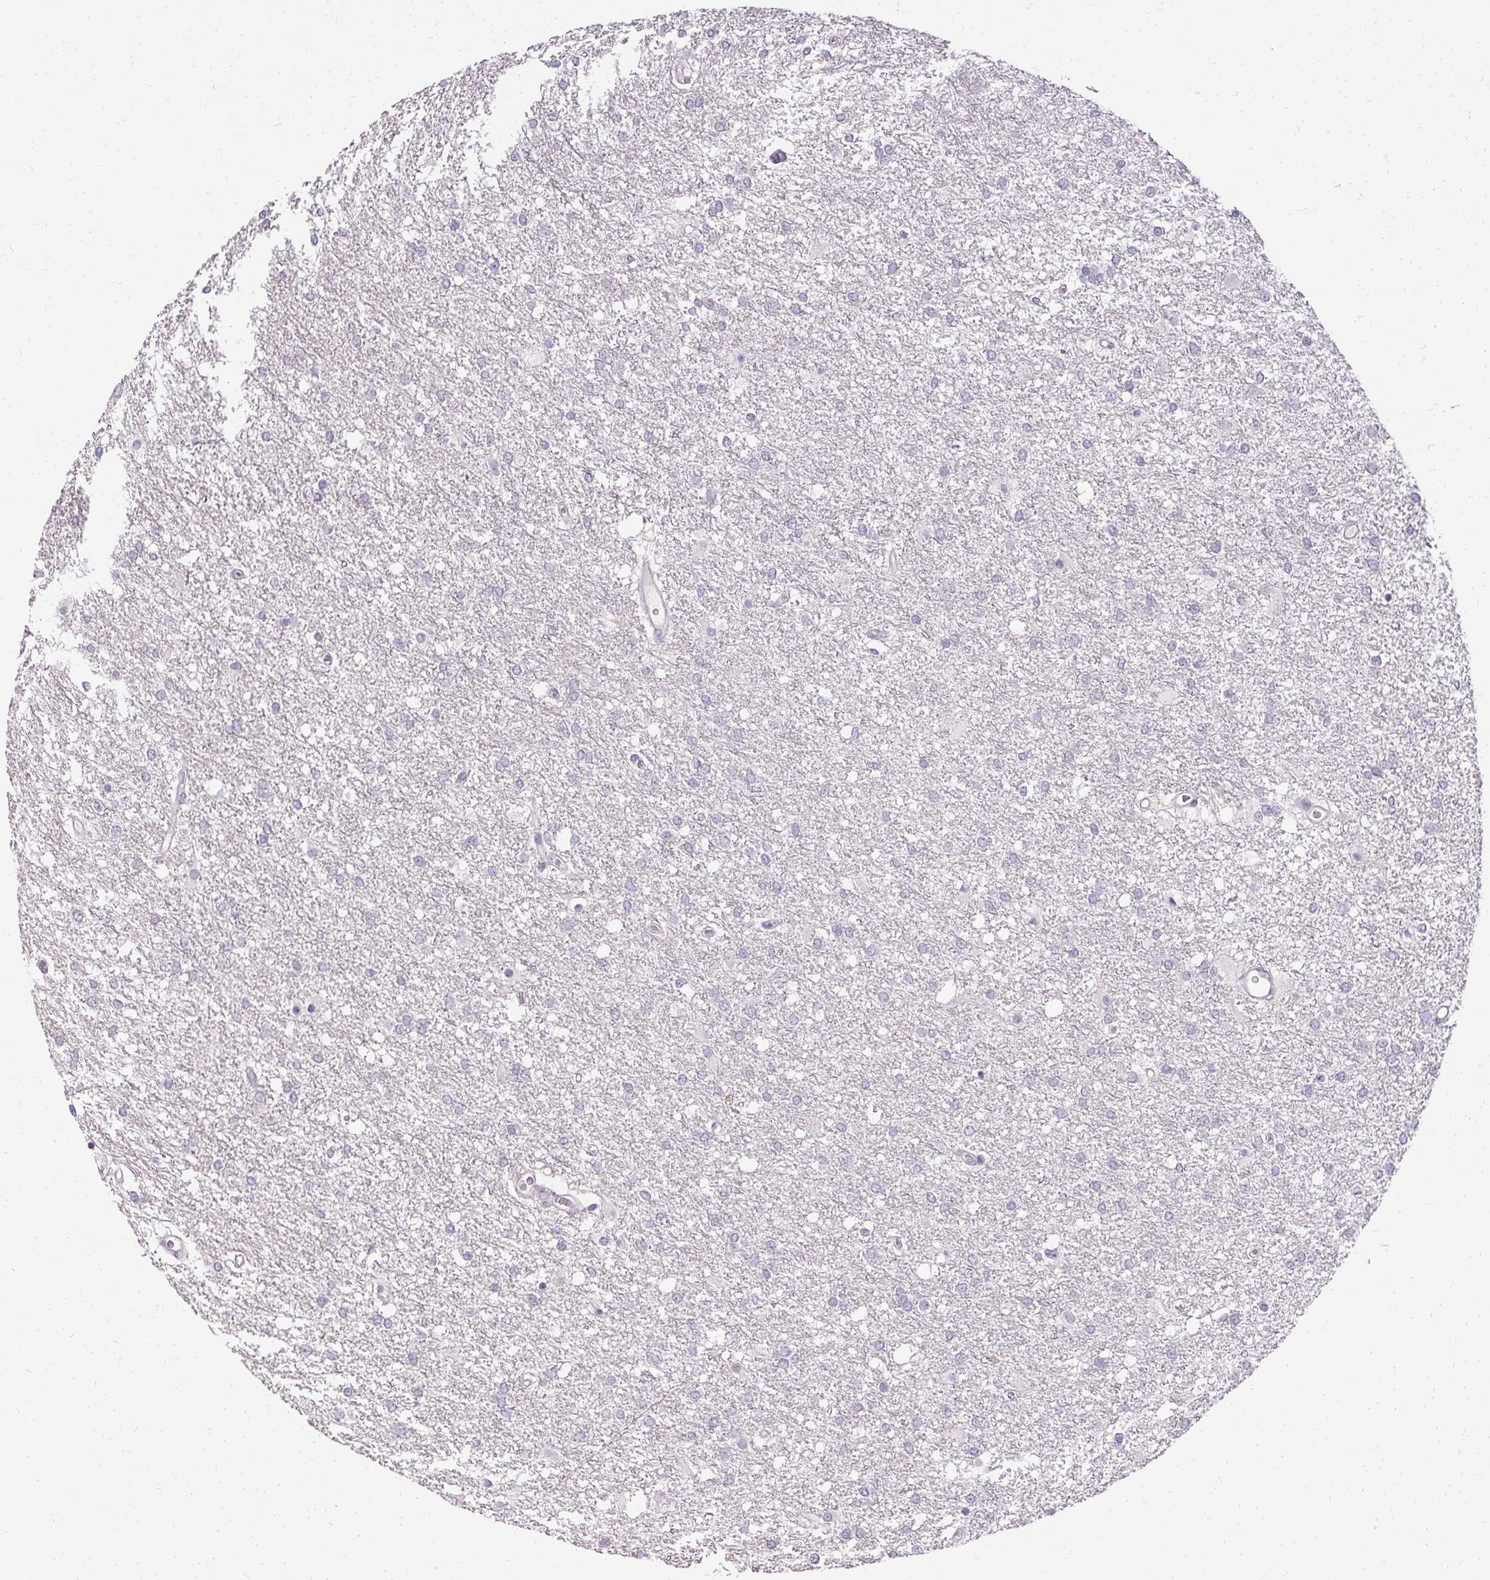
{"staining": {"intensity": "negative", "quantity": "none", "location": "none"}, "tissue": "glioma", "cell_type": "Tumor cells", "image_type": "cancer", "snomed": [{"axis": "morphology", "description": "Glioma, malignant, High grade"}, {"axis": "topography", "description": "Brain"}], "caption": "Tumor cells are negative for brown protein staining in glioma. (DAB (3,3'-diaminobenzidine) IHC, high magnification).", "gene": "HSD17B3", "patient": {"sex": "female", "age": 61}}